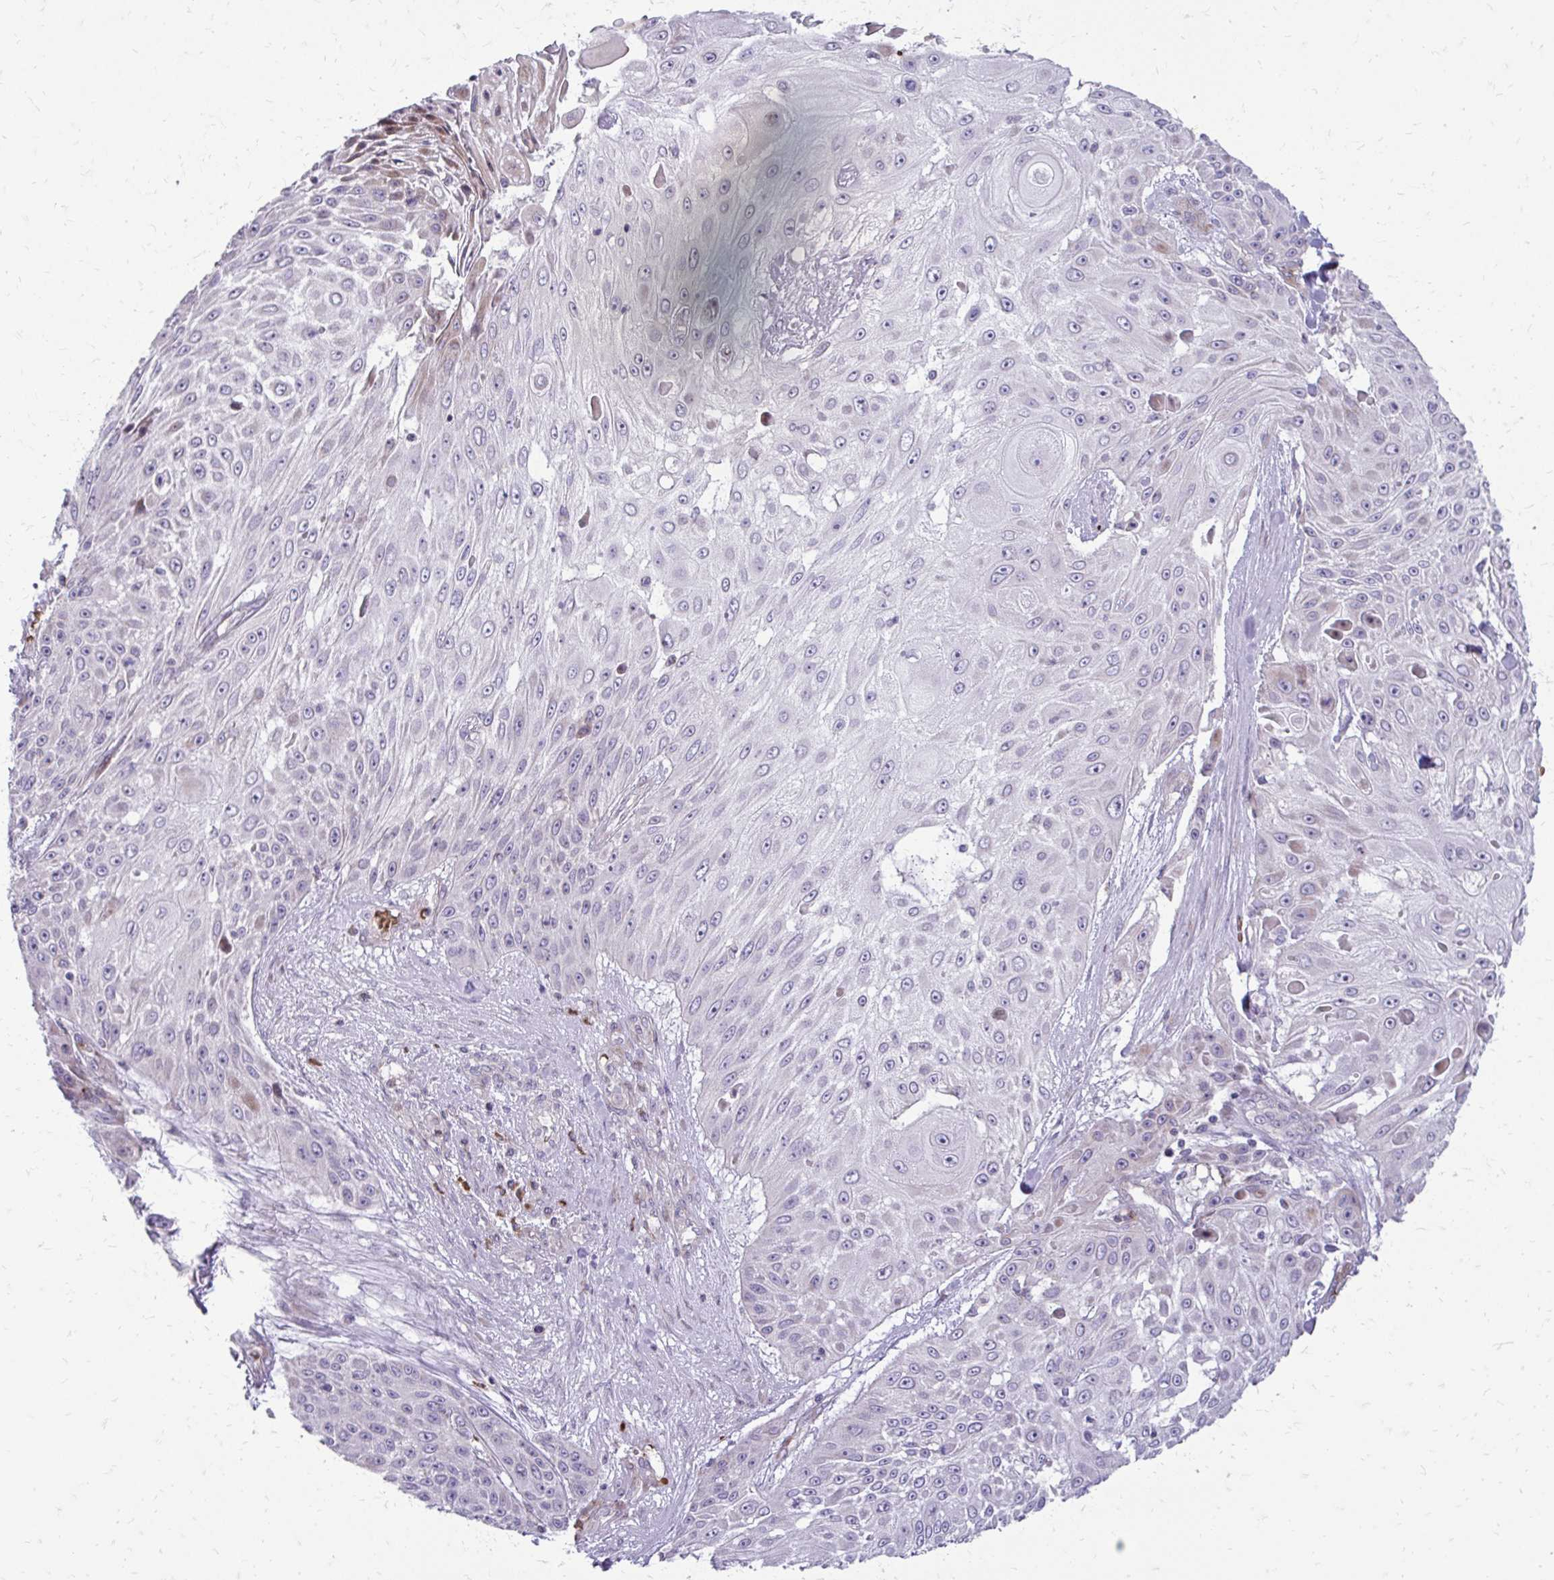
{"staining": {"intensity": "moderate", "quantity": "<25%", "location": "cytoplasmic/membranous"}, "tissue": "skin cancer", "cell_type": "Tumor cells", "image_type": "cancer", "snomed": [{"axis": "morphology", "description": "Squamous cell carcinoma, NOS"}, {"axis": "topography", "description": "Skin"}], "caption": "Immunohistochemical staining of skin cancer exhibits low levels of moderate cytoplasmic/membranous protein positivity in approximately <25% of tumor cells.", "gene": "FUNDC2", "patient": {"sex": "female", "age": 86}}